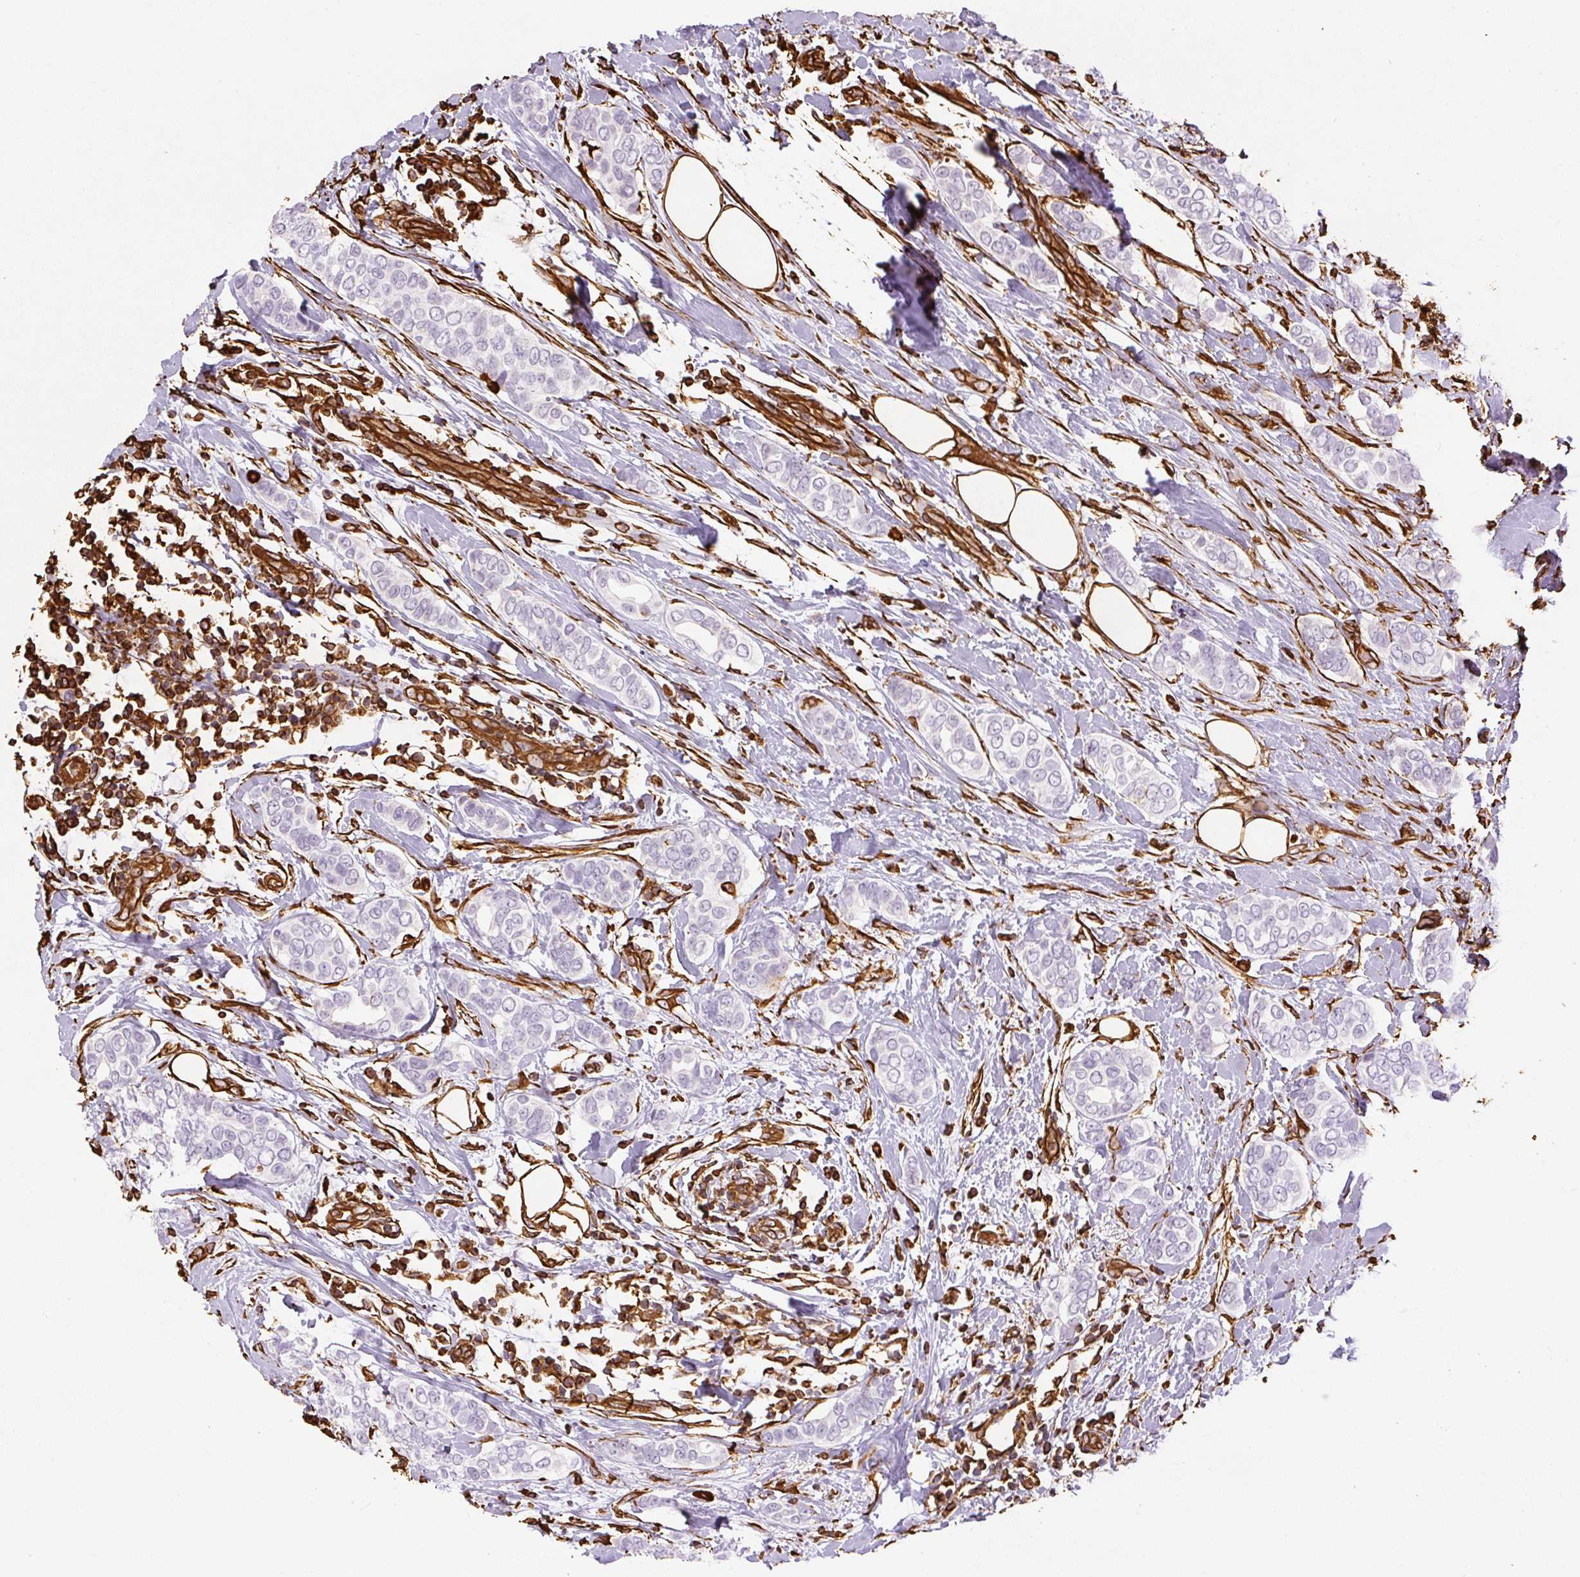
{"staining": {"intensity": "negative", "quantity": "none", "location": "none"}, "tissue": "breast cancer", "cell_type": "Tumor cells", "image_type": "cancer", "snomed": [{"axis": "morphology", "description": "Lobular carcinoma"}, {"axis": "topography", "description": "Breast"}], "caption": "IHC histopathology image of neoplastic tissue: human lobular carcinoma (breast) stained with DAB exhibits no significant protein positivity in tumor cells.", "gene": "VIM", "patient": {"sex": "female", "age": 51}}